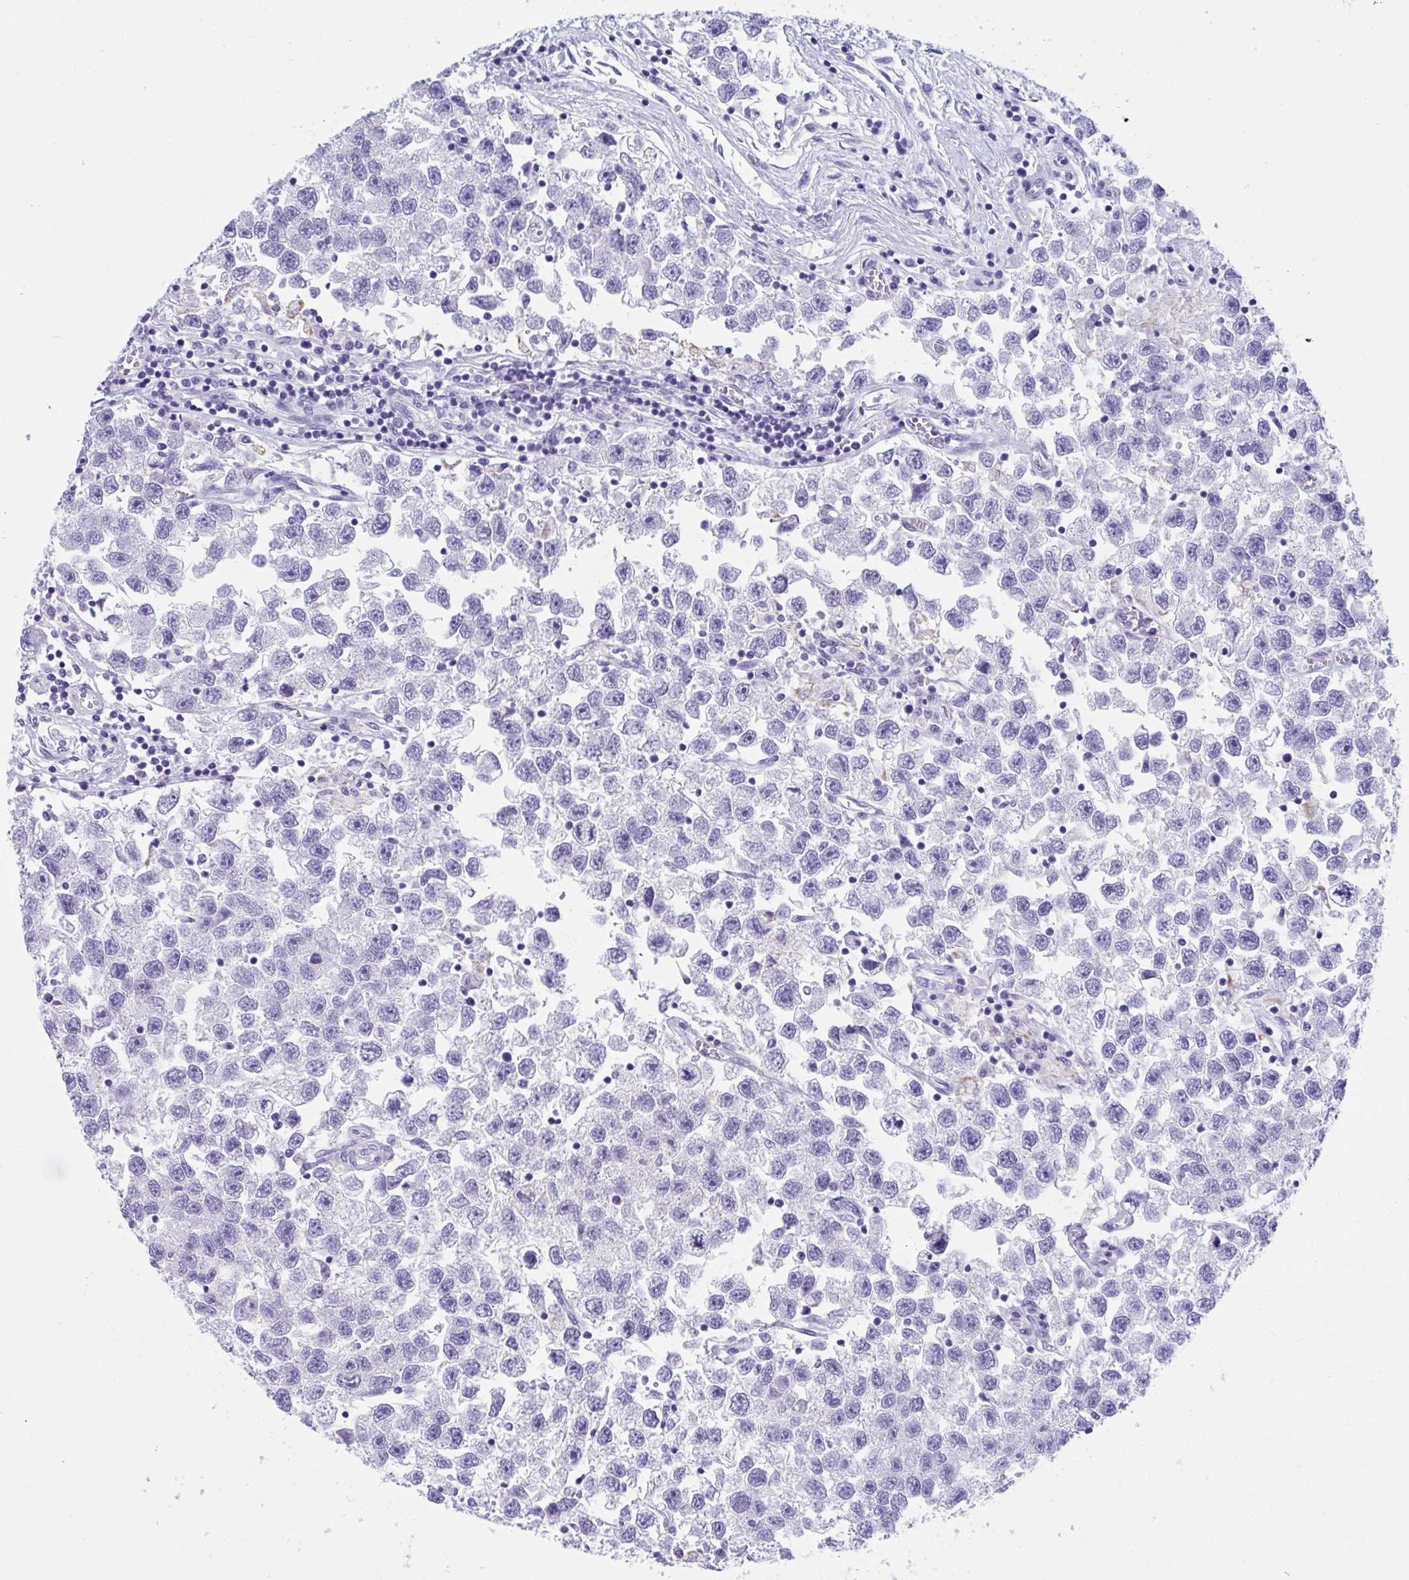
{"staining": {"intensity": "negative", "quantity": "none", "location": "none"}, "tissue": "testis cancer", "cell_type": "Tumor cells", "image_type": "cancer", "snomed": [{"axis": "morphology", "description": "Seminoma, NOS"}, {"axis": "topography", "description": "Testis"}], "caption": "Tumor cells show no significant protein staining in testis cancer (seminoma).", "gene": "TTC30B", "patient": {"sex": "male", "age": 26}}